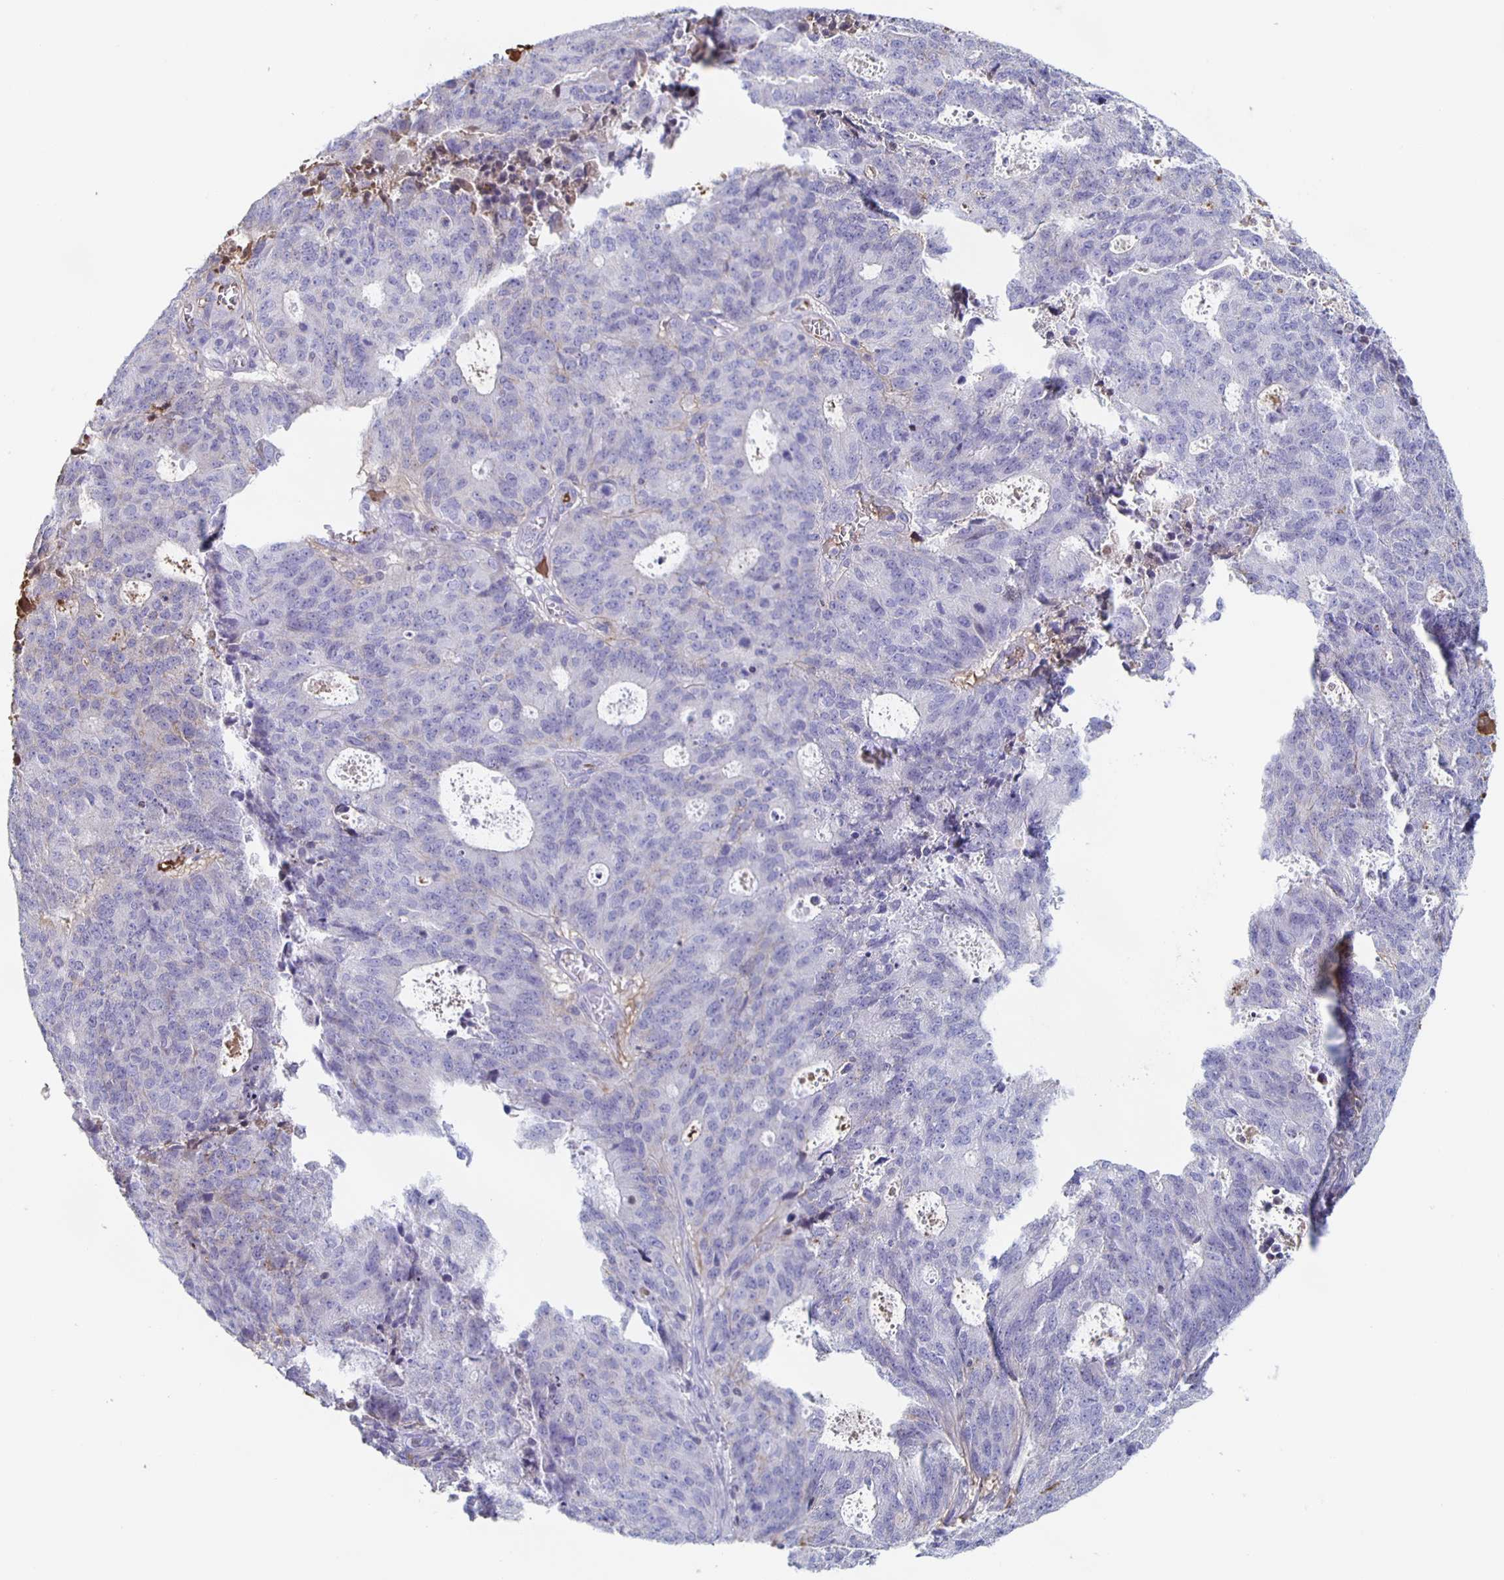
{"staining": {"intensity": "negative", "quantity": "none", "location": "none"}, "tissue": "endometrial cancer", "cell_type": "Tumor cells", "image_type": "cancer", "snomed": [{"axis": "morphology", "description": "Adenocarcinoma, NOS"}, {"axis": "topography", "description": "Endometrium"}], "caption": "Immunohistochemistry (IHC) photomicrograph of neoplastic tissue: human adenocarcinoma (endometrial) stained with DAB (3,3'-diaminobenzidine) reveals no significant protein positivity in tumor cells. The staining is performed using DAB brown chromogen with nuclei counter-stained in using hematoxylin.", "gene": "FGA", "patient": {"sex": "female", "age": 82}}